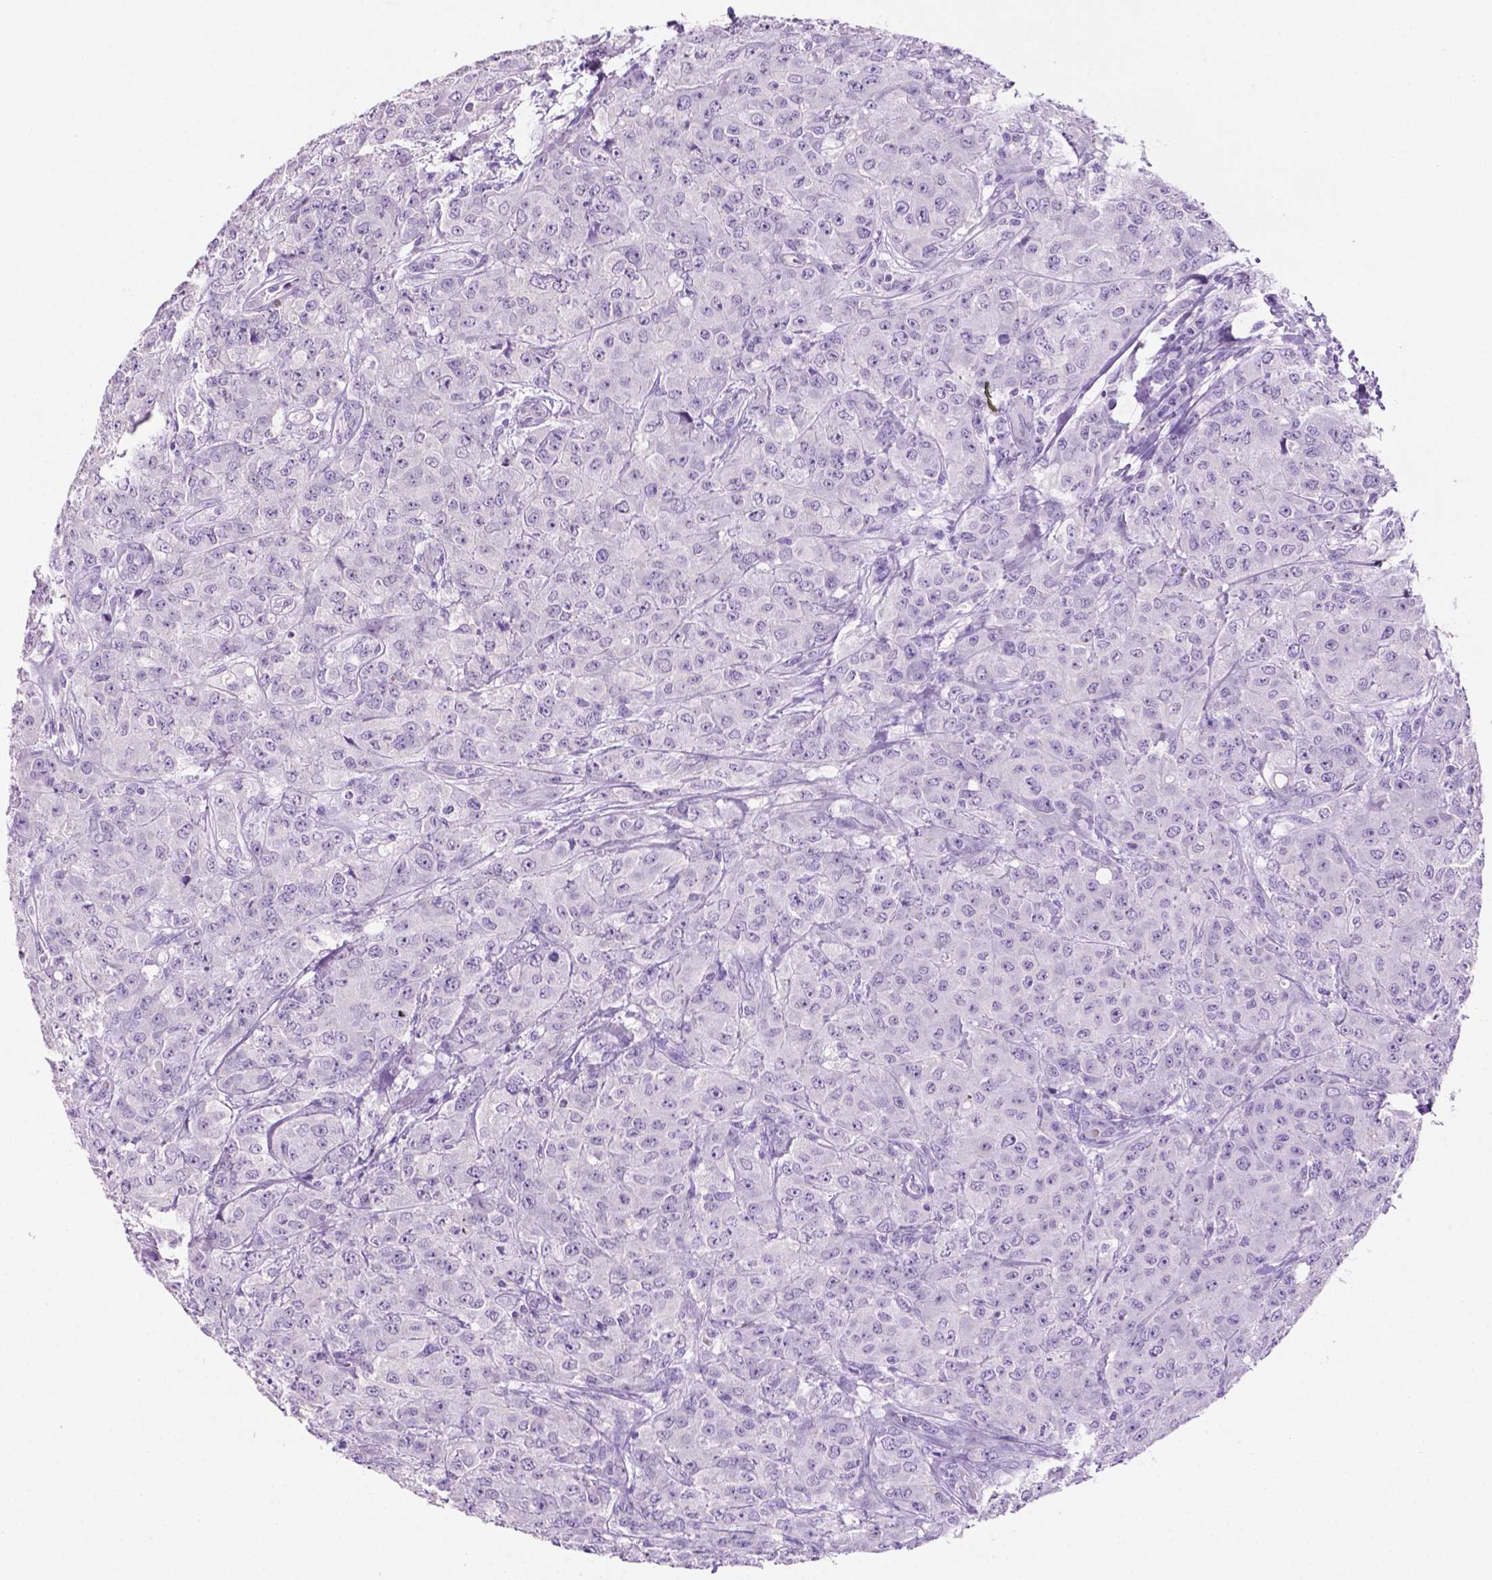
{"staining": {"intensity": "negative", "quantity": "none", "location": "none"}, "tissue": "breast cancer", "cell_type": "Tumor cells", "image_type": "cancer", "snomed": [{"axis": "morphology", "description": "Normal tissue, NOS"}, {"axis": "morphology", "description": "Duct carcinoma"}, {"axis": "topography", "description": "Breast"}], "caption": "There is no significant positivity in tumor cells of invasive ductal carcinoma (breast). The staining is performed using DAB brown chromogen with nuclei counter-stained in using hematoxylin.", "gene": "PHGR1", "patient": {"sex": "female", "age": 43}}